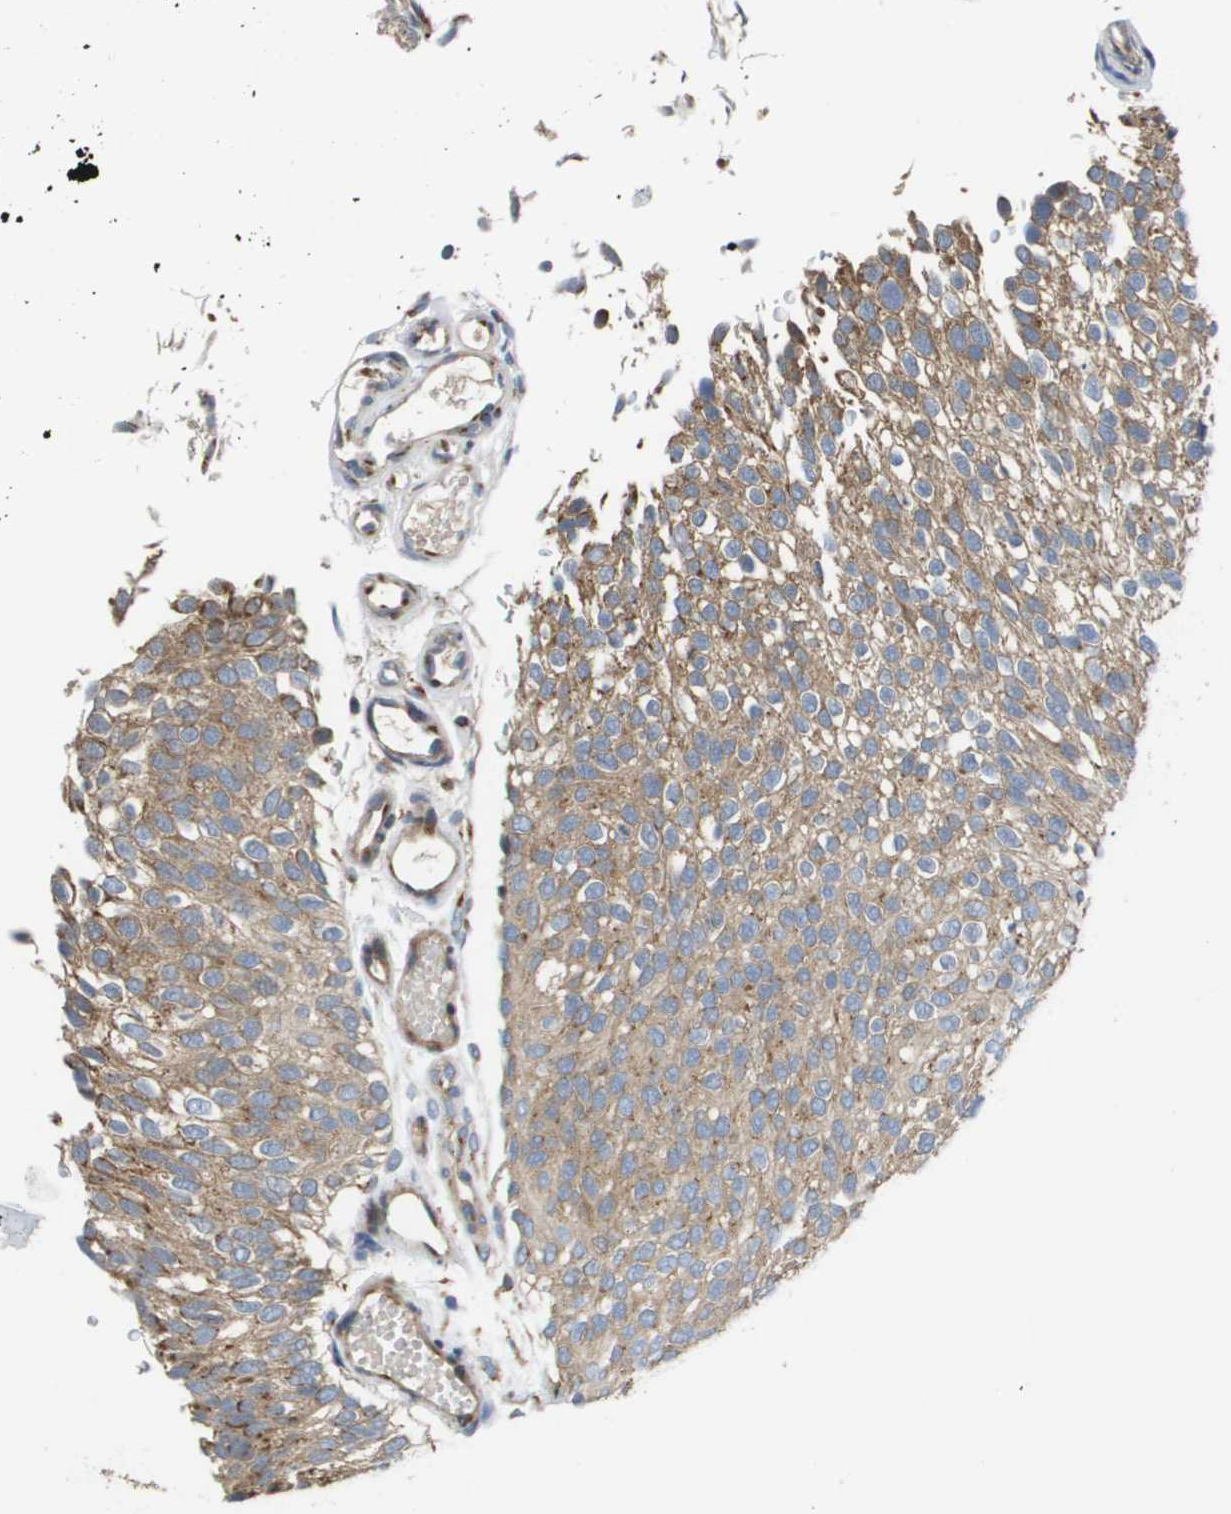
{"staining": {"intensity": "moderate", "quantity": ">75%", "location": "cytoplasmic/membranous"}, "tissue": "urothelial cancer", "cell_type": "Tumor cells", "image_type": "cancer", "snomed": [{"axis": "morphology", "description": "Urothelial carcinoma, Low grade"}, {"axis": "topography", "description": "Urinary bladder"}], "caption": "Urothelial cancer stained with a brown dye demonstrates moderate cytoplasmic/membranous positive staining in approximately >75% of tumor cells.", "gene": "PCK1", "patient": {"sex": "male", "age": 78}}